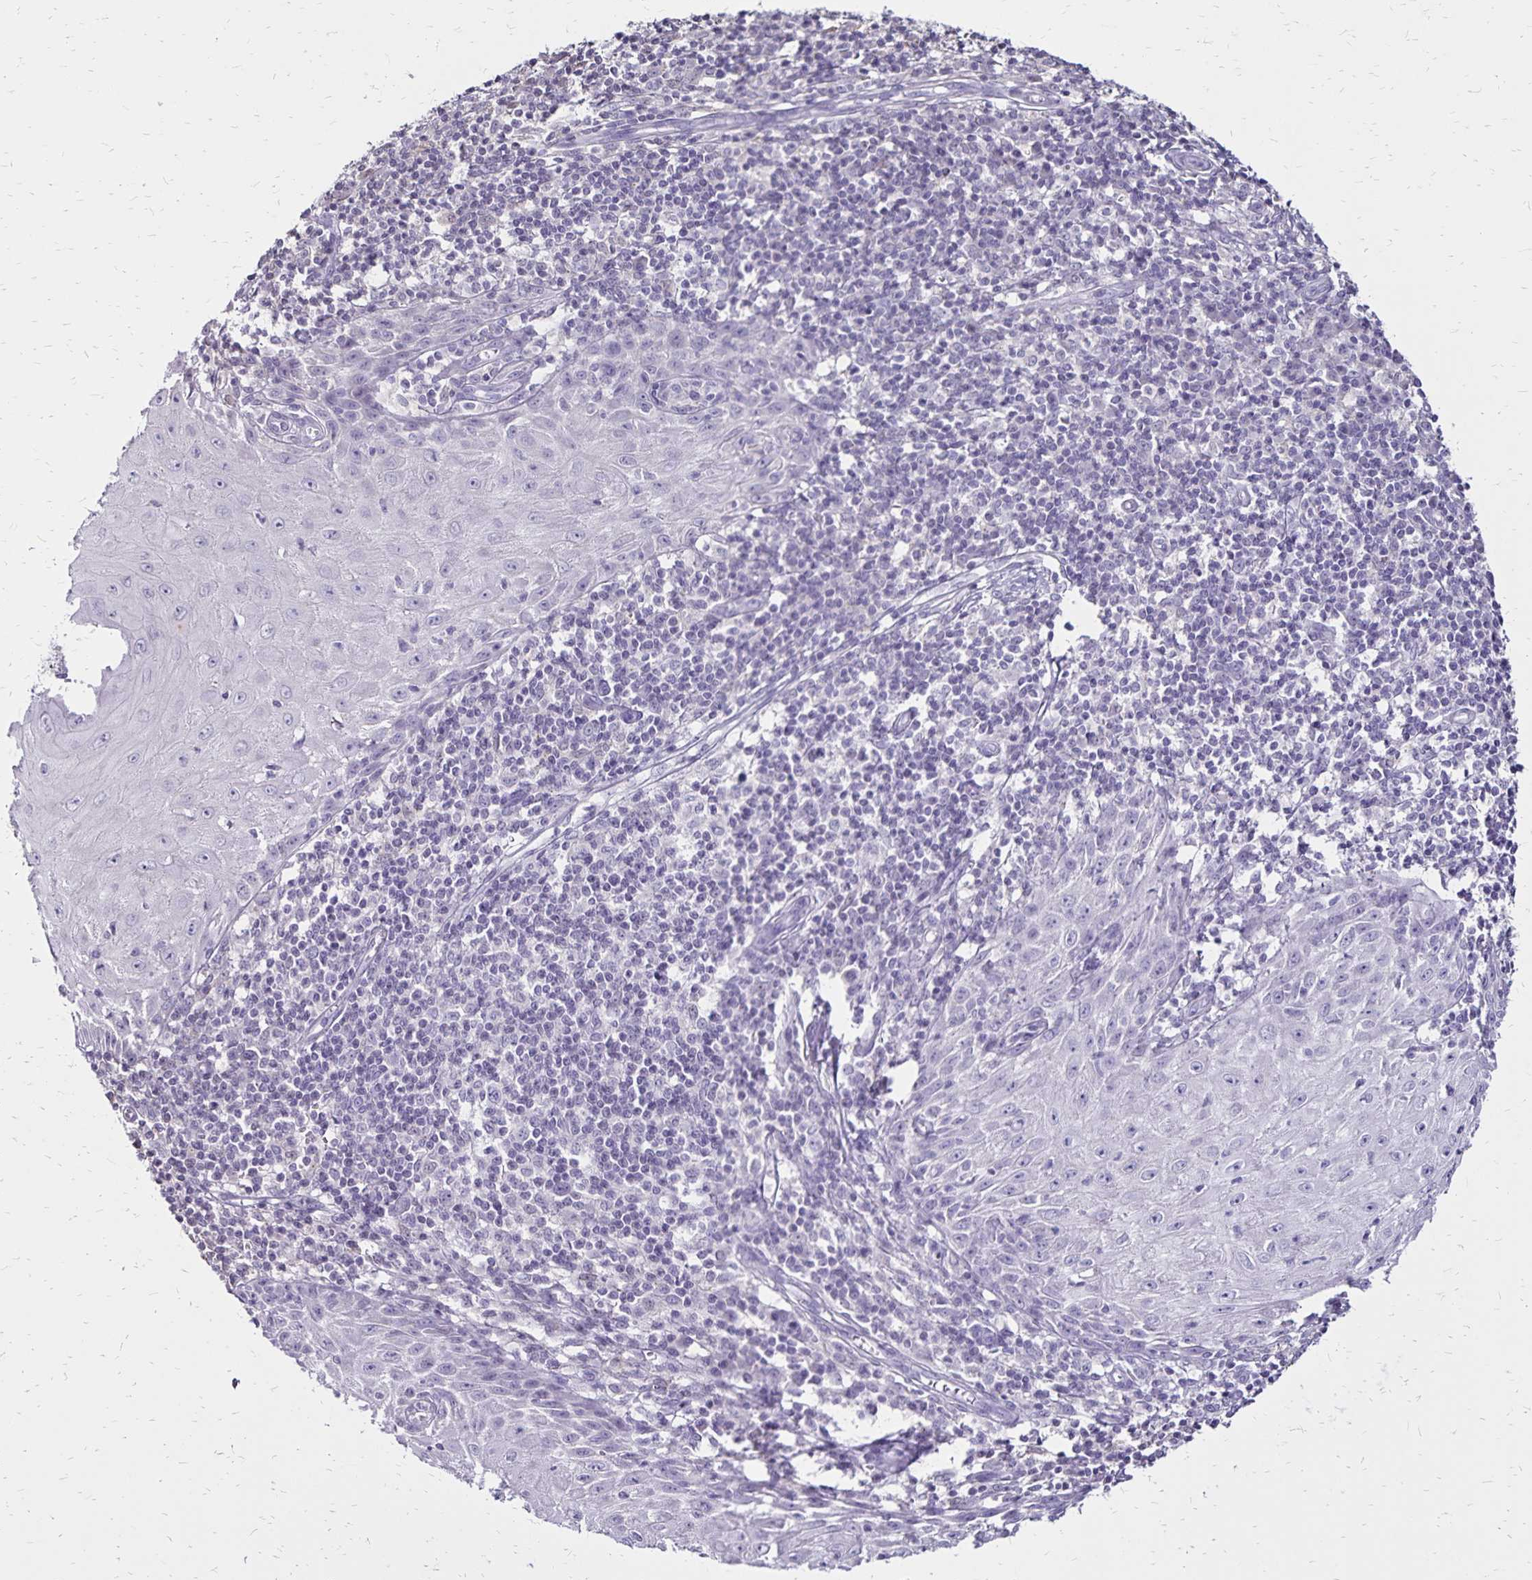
{"staining": {"intensity": "negative", "quantity": "none", "location": "none"}, "tissue": "skin cancer", "cell_type": "Tumor cells", "image_type": "cancer", "snomed": [{"axis": "morphology", "description": "Squamous cell carcinoma, NOS"}, {"axis": "topography", "description": "Skin"}], "caption": "The micrograph shows no staining of tumor cells in squamous cell carcinoma (skin).", "gene": "SH3GL3", "patient": {"sex": "female", "age": 73}}